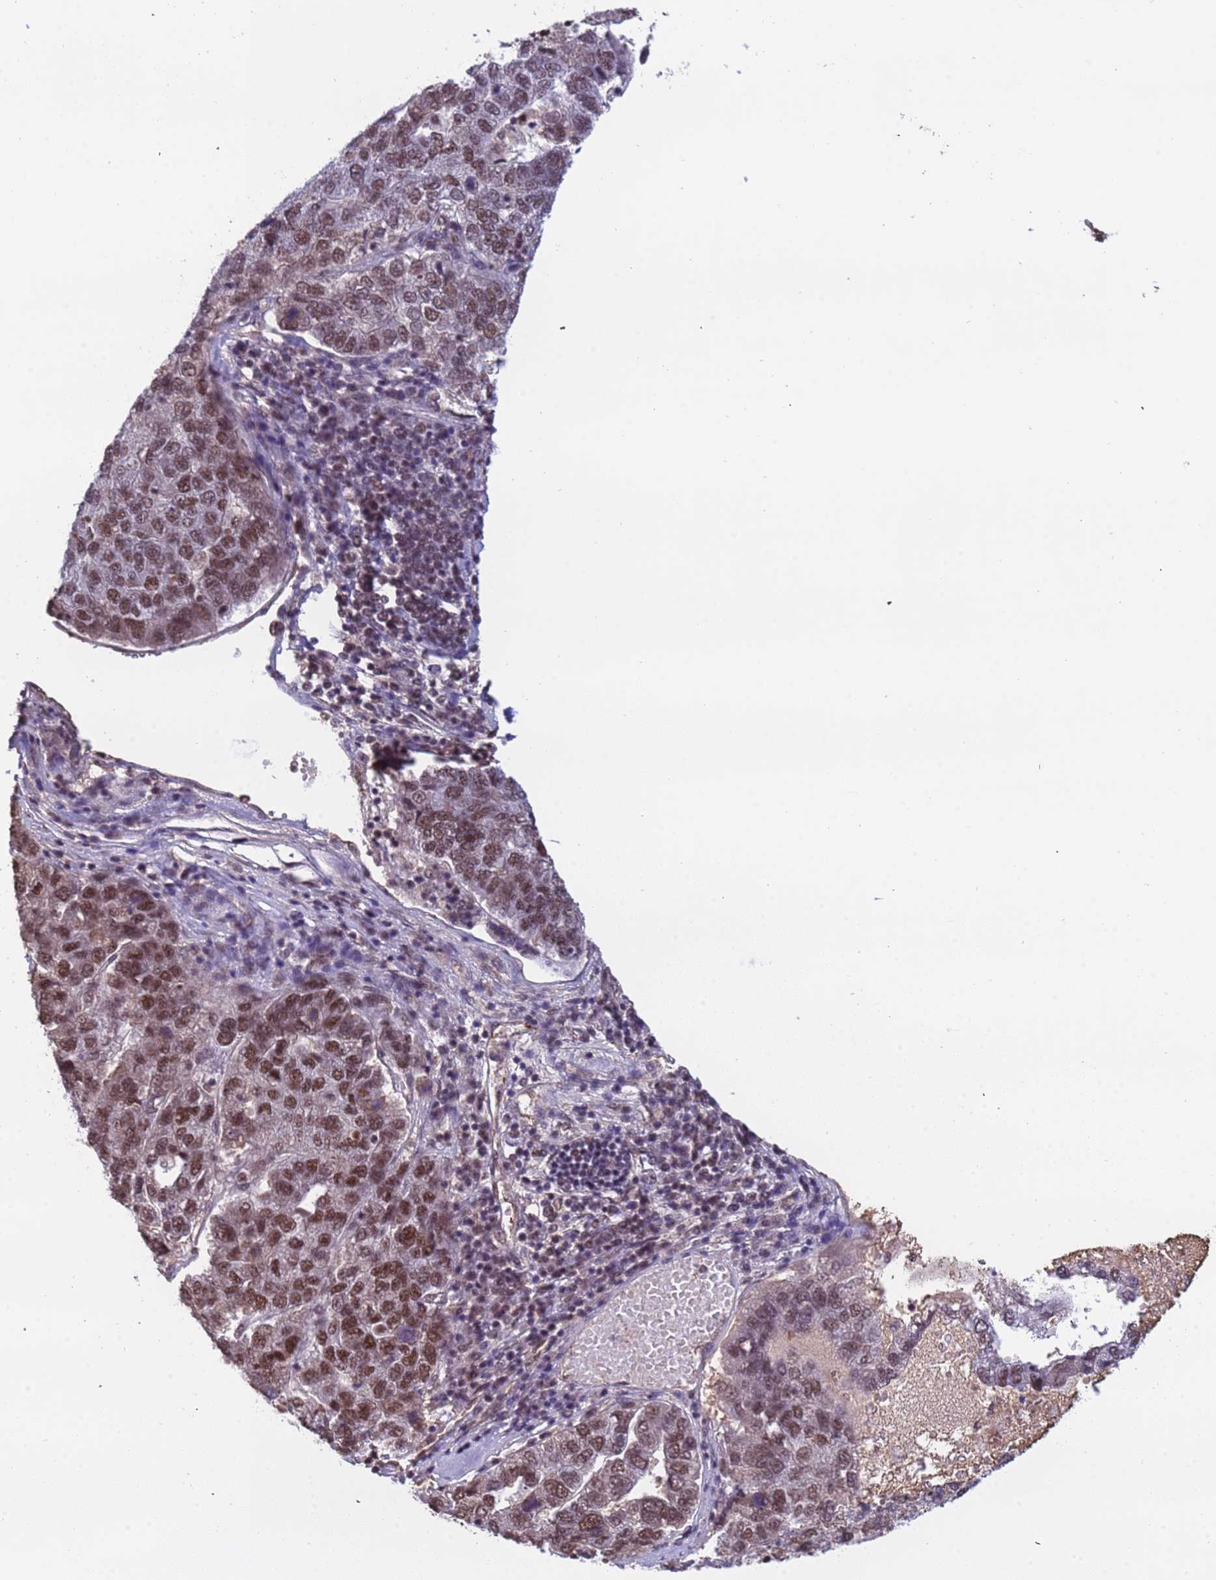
{"staining": {"intensity": "strong", "quantity": "<25%", "location": "nuclear"}, "tissue": "pancreatic cancer", "cell_type": "Tumor cells", "image_type": "cancer", "snomed": [{"axis": "morphology", "description": "Adenocarcinoma, NOS"}, {"axis": "topography", "description": "Pancreas"}], "caption": "Immunohistochemistry (IHC) histopathology image of neoplastic tissue: human pancreatic cancer (adenocarcinoma) stained using immunohistochemistry (IHC) displays medium levels of strong protein expression localized specifically in the nuclear of tumor cells, appearing as a nuclear brown color.", "gene": "SRRT", "patient": {"sex": "female", "age": 61}}